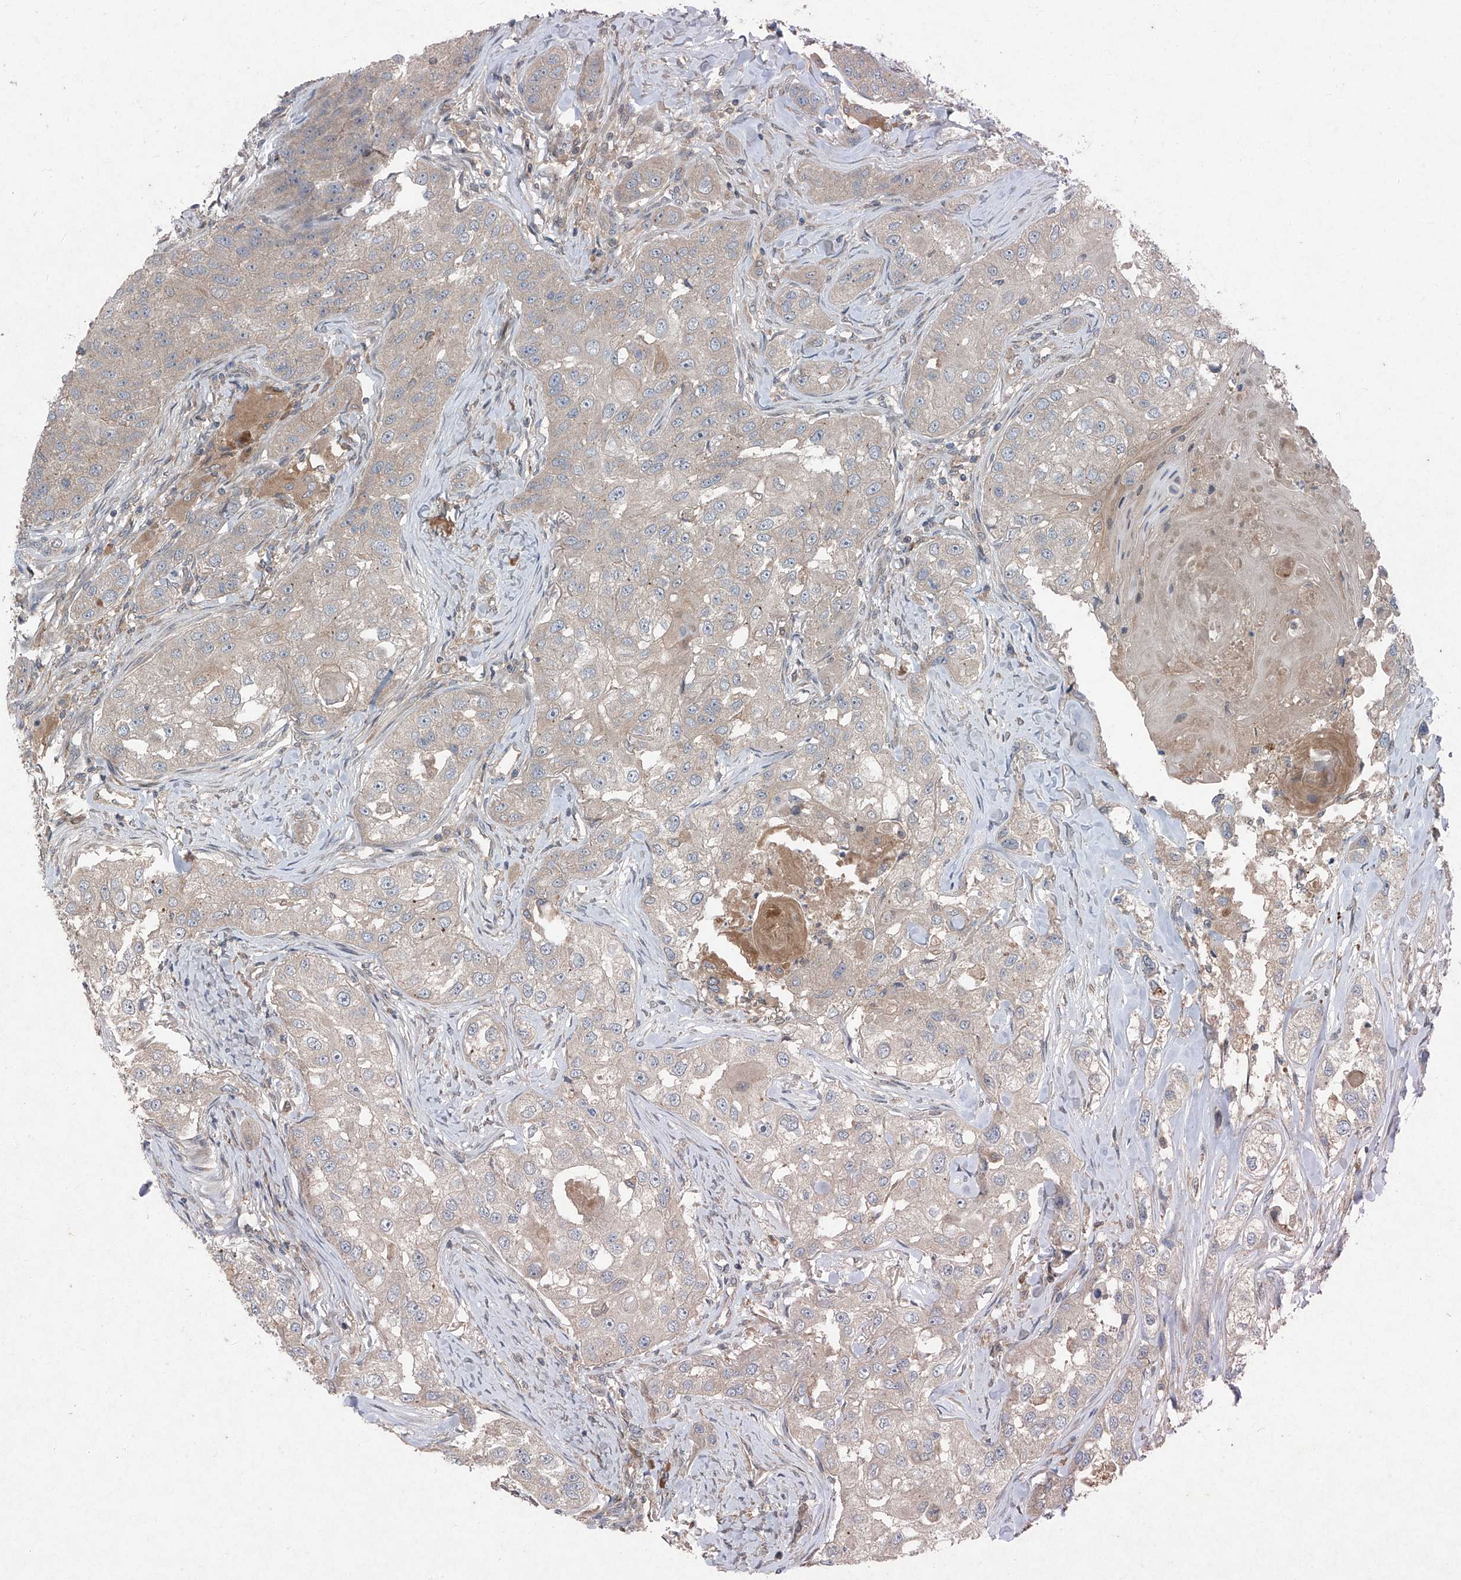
{"staining": {"intensity": "negative", "quantity": "none", "location": "none"}, "tissue": "head and neck cancer", "cell_type": "Tumor cells", "image_type": "cancer", "snomed": [{"axis": "morphology", "description": "Normal tissue, NOS"}, {"axis": "morphology", "description": "Squamous cell carcinoma, NOS"}, {"axis": "topography", "description": "Skeletal muscle"}, {"axis": "topography", "description": "Head-Neck"}], "caption": "An immunohistochemistry histopathology image of head and neck squamous cell carcinoma is shown. There is no staining in tumor cells of head and neck squamous cell carcinoma.", "gene": "FOXRED2", "patient": {"sex": "male", "age": 51}}